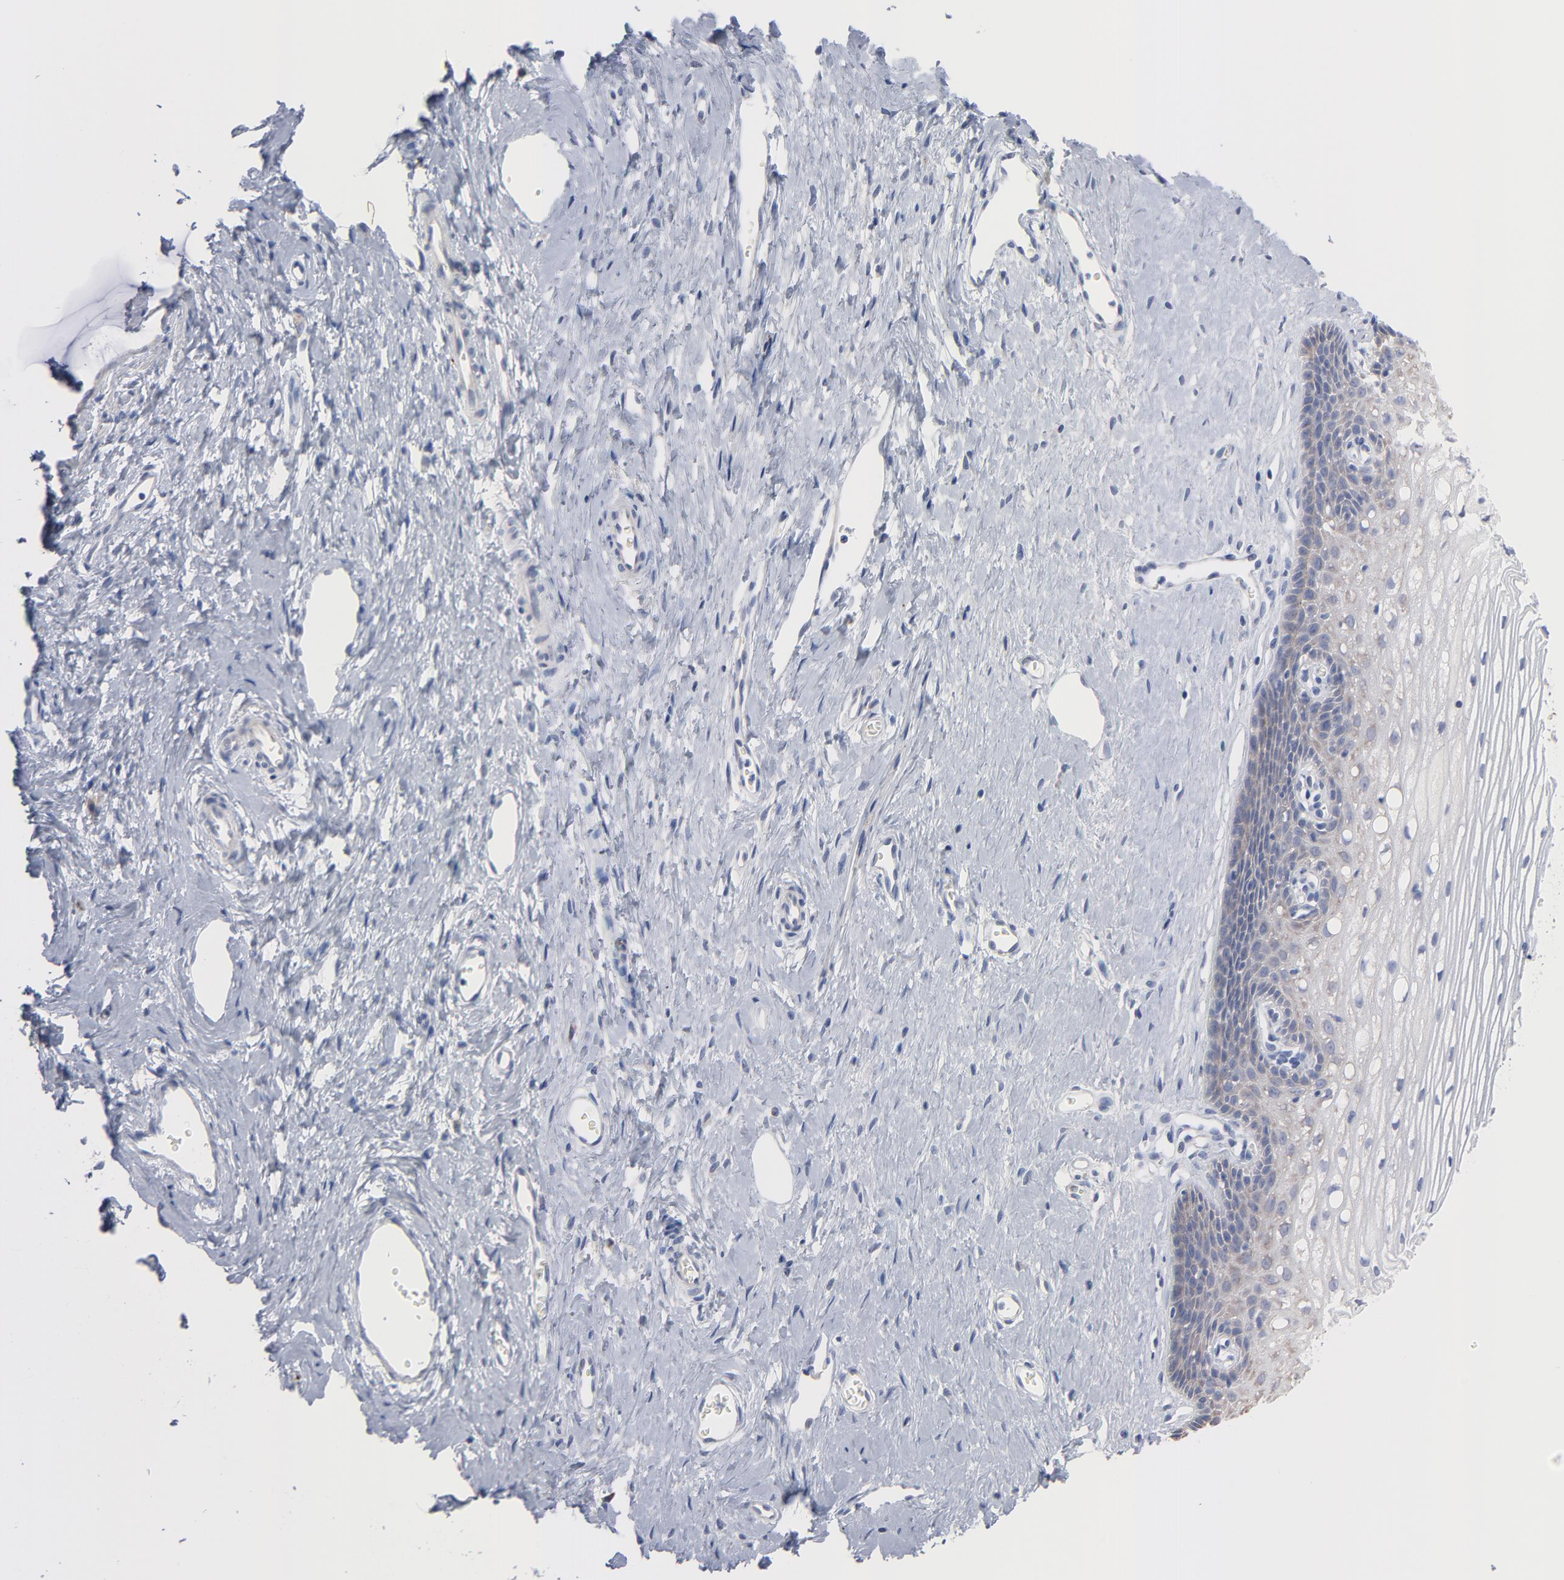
{"staining": {"intensity": "weak", "quantity": ">75%", "location": "cytoplasmic/membranous"}, "tissue": "cervix", "cell_type": "Glandular cells", "image_type": "normal", "snomed": [{"axis": "morphology", "description": "Normal tissue, NOS"}, {"axis": "topography", "description": "Cervix"}], "caption": "Immunohistochemistry (IHC) of benign human cervix displays low levels of weak cytoplasmic/membranous positivity in approximately >75% of glandular cells.", "gene": "CPE", "patient": {"sex": "female", "age": 40}}